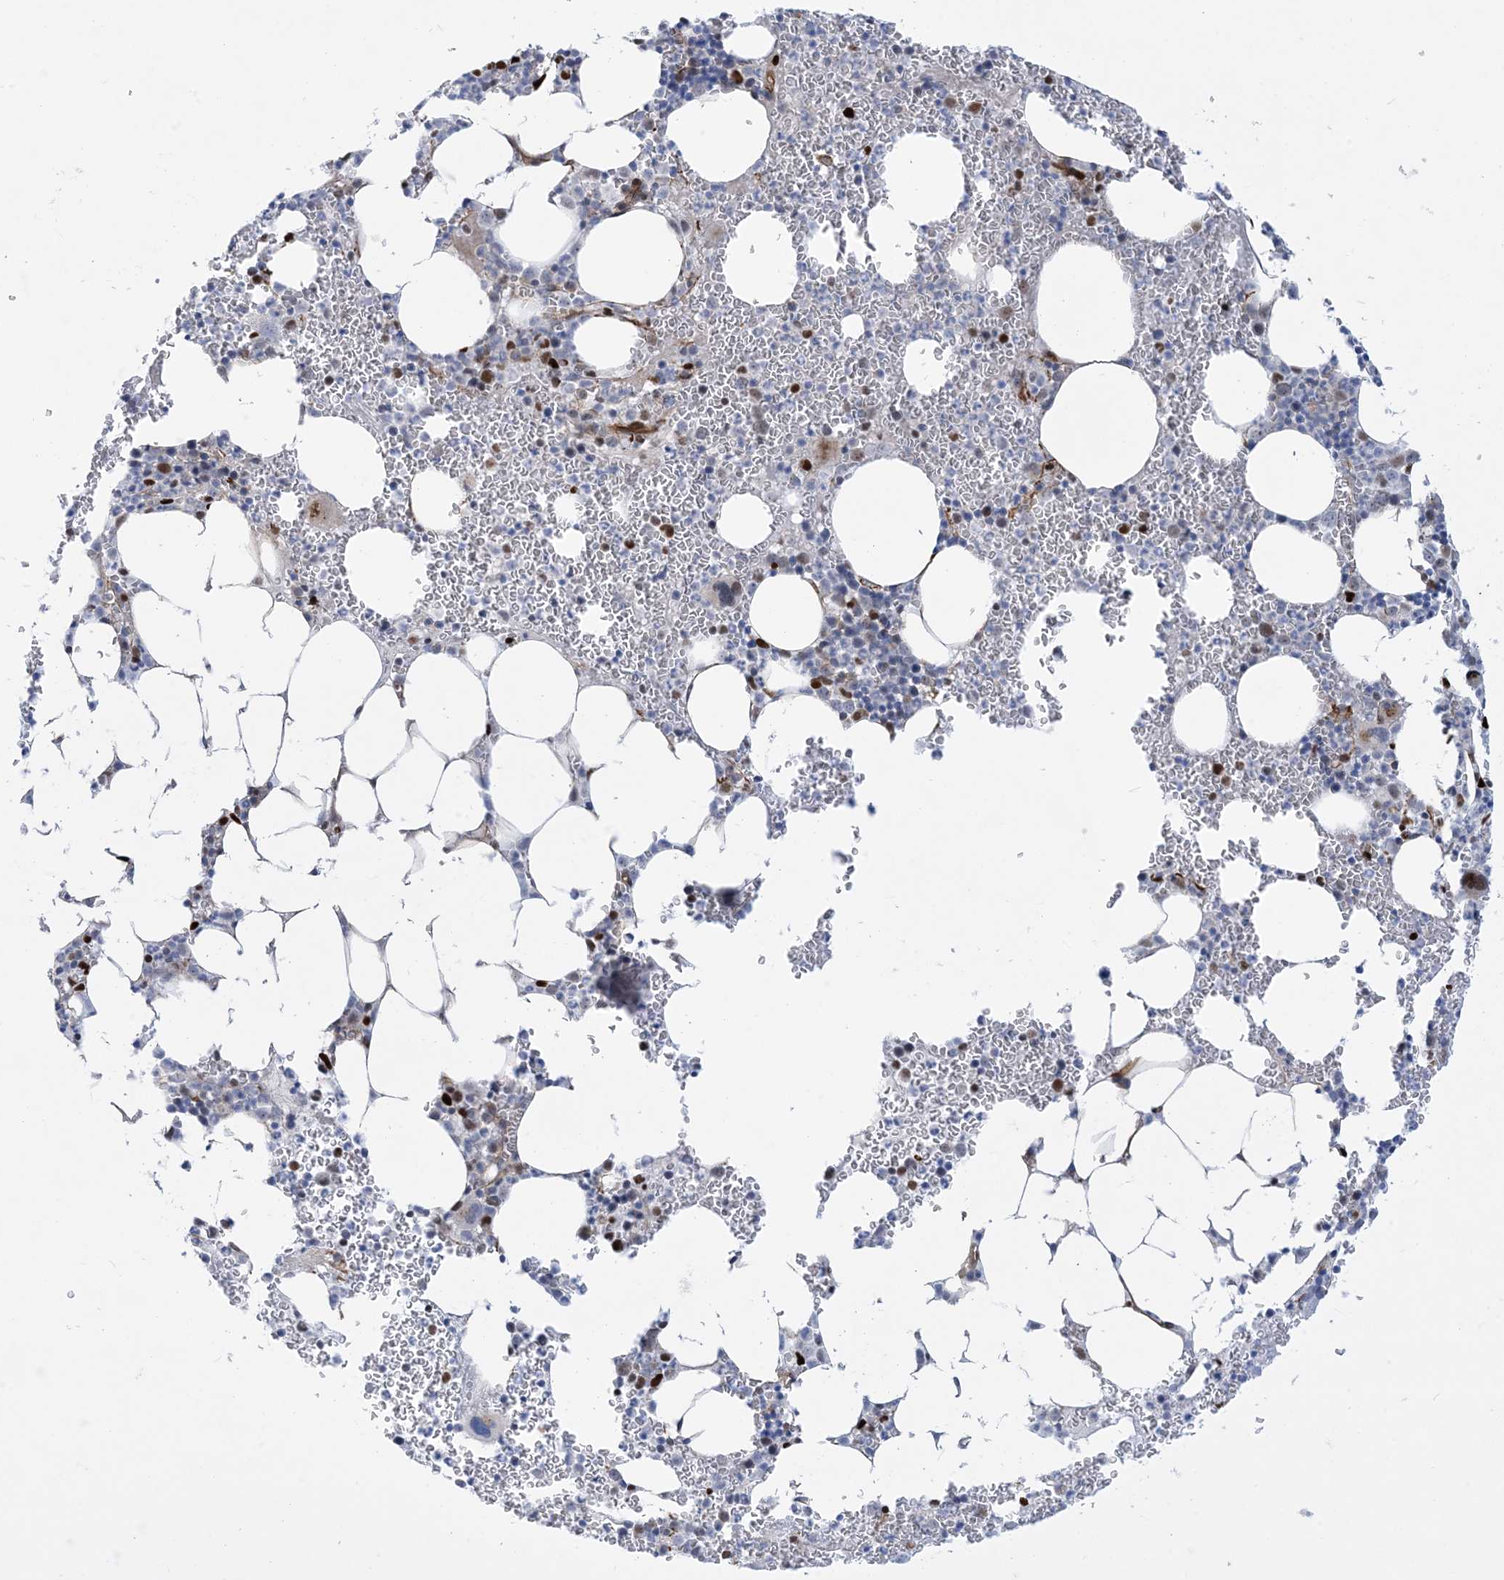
{"staining": {"intensity": "strong", "quantity": "25%-75%", "location": "nuclear"}, "tissue": "bone marrow", "cell_type": "Hematopoietic cells", "image_type": "normal", "snomed": [{"axis": "morphology", "description": "Normal tissue, NOS"}, {"axis": "topography", "description": "Bone marrow"}], "caption": "A high-resolution image shows immunohistochemistry staining of normal bone marrow, which reveals strong nuclear expression in about 25%-75% of hematopoietic cells.", "gene": "MARS2", "patient": {"sex": "female", "age": 78}}